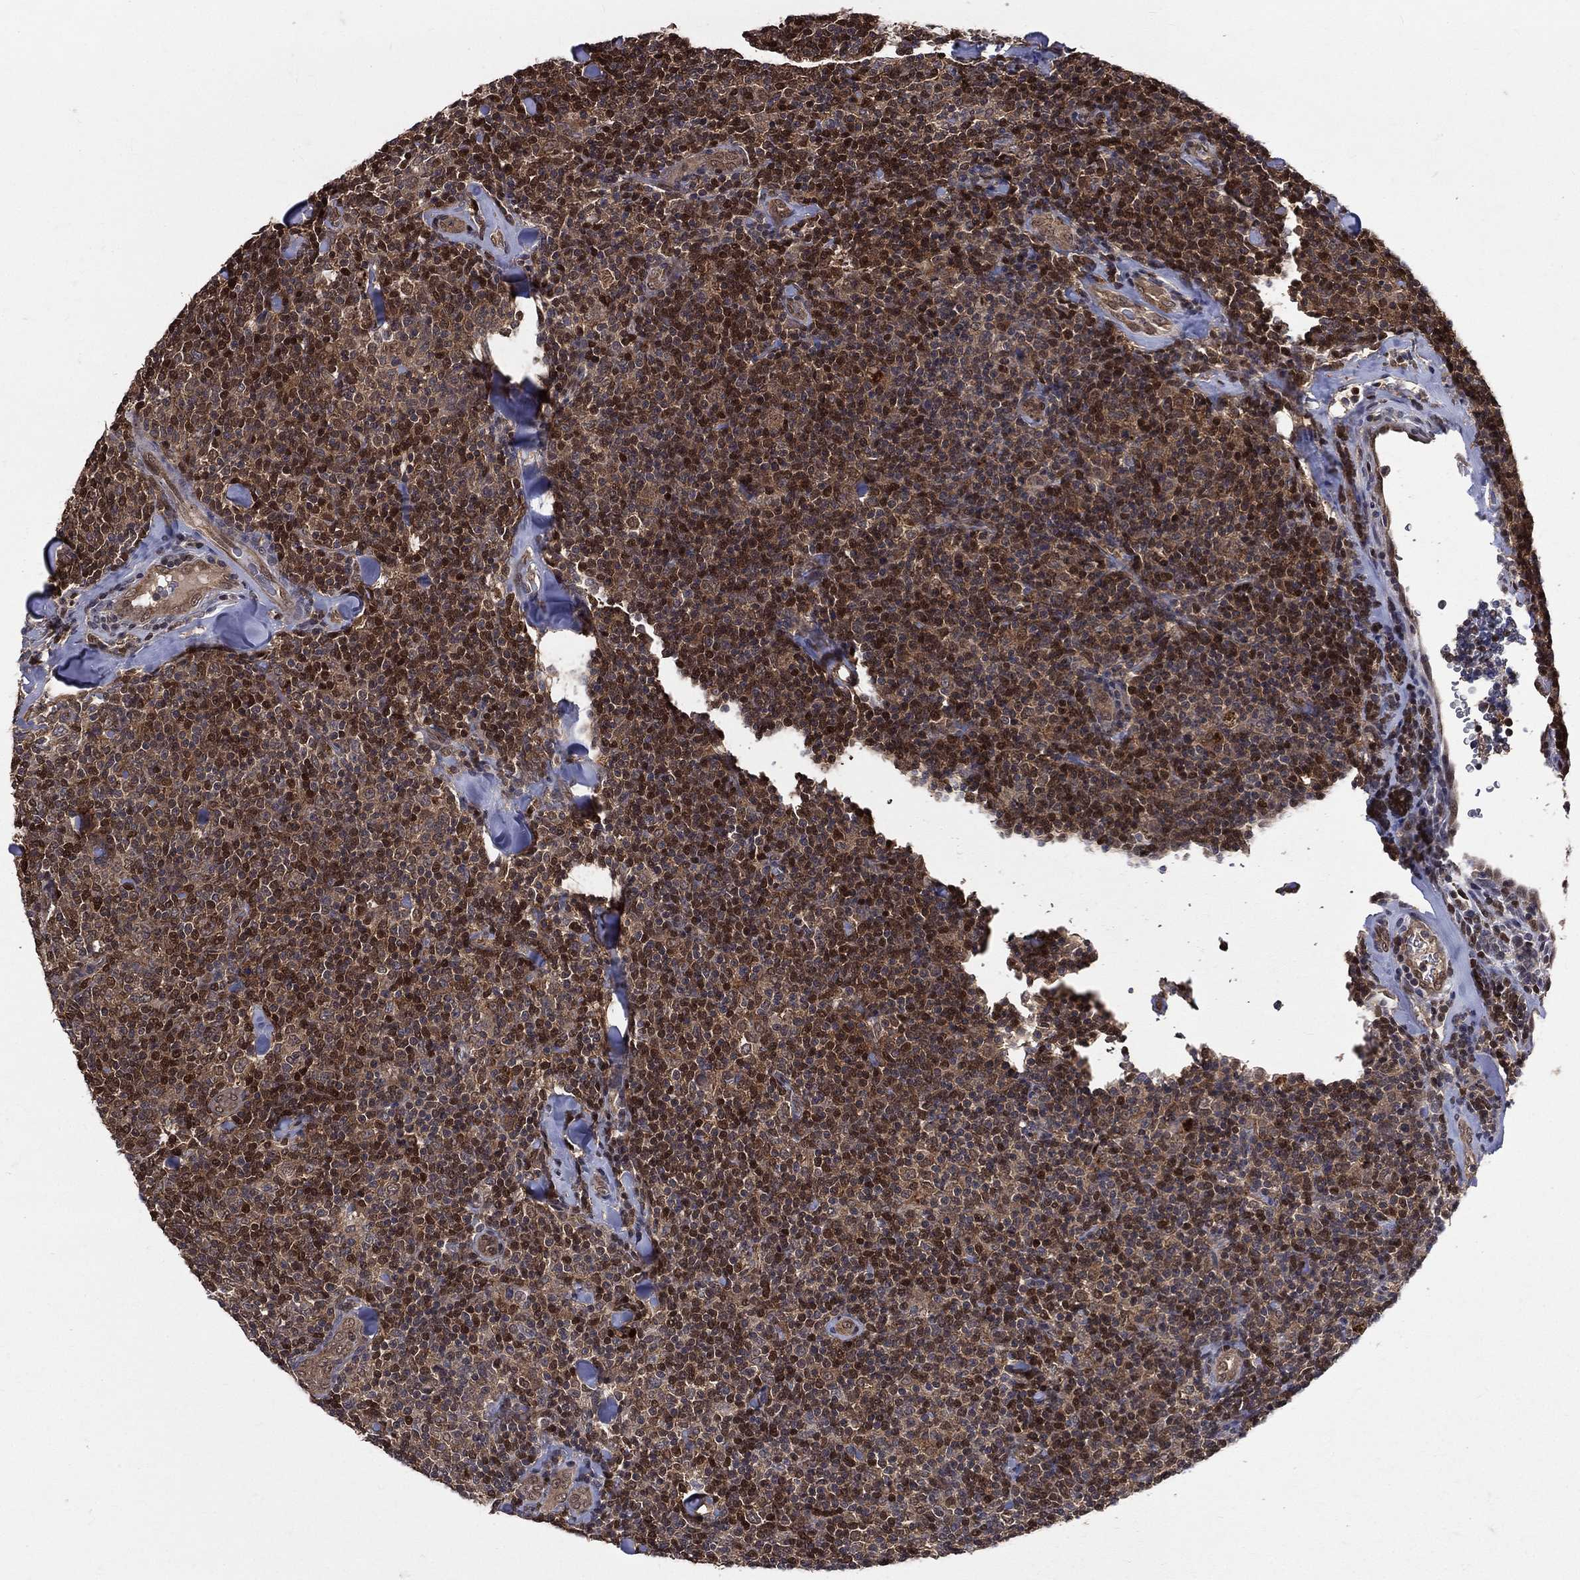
{"staining": {"intensity": "strong", "quantity": "25%-75%", "location": "nuclear"}, "tissue": "lymphoma", "cell_type": "Tumor cells", "image_type": "cancer", "snomed": [{"axis": "morphology", "description": "Malignant lymphoma, non-Hodgkin's type, Low grade"}, {"axis": "topography", "description": "Lymph node"}], "caption": "Tumor cells exhibit high levels of strong nuclear staining in approximately 25%-75% of cells in human lymphoma.", "gene": "GMPR2", "patient": {"sex": "female", "age": 56}}